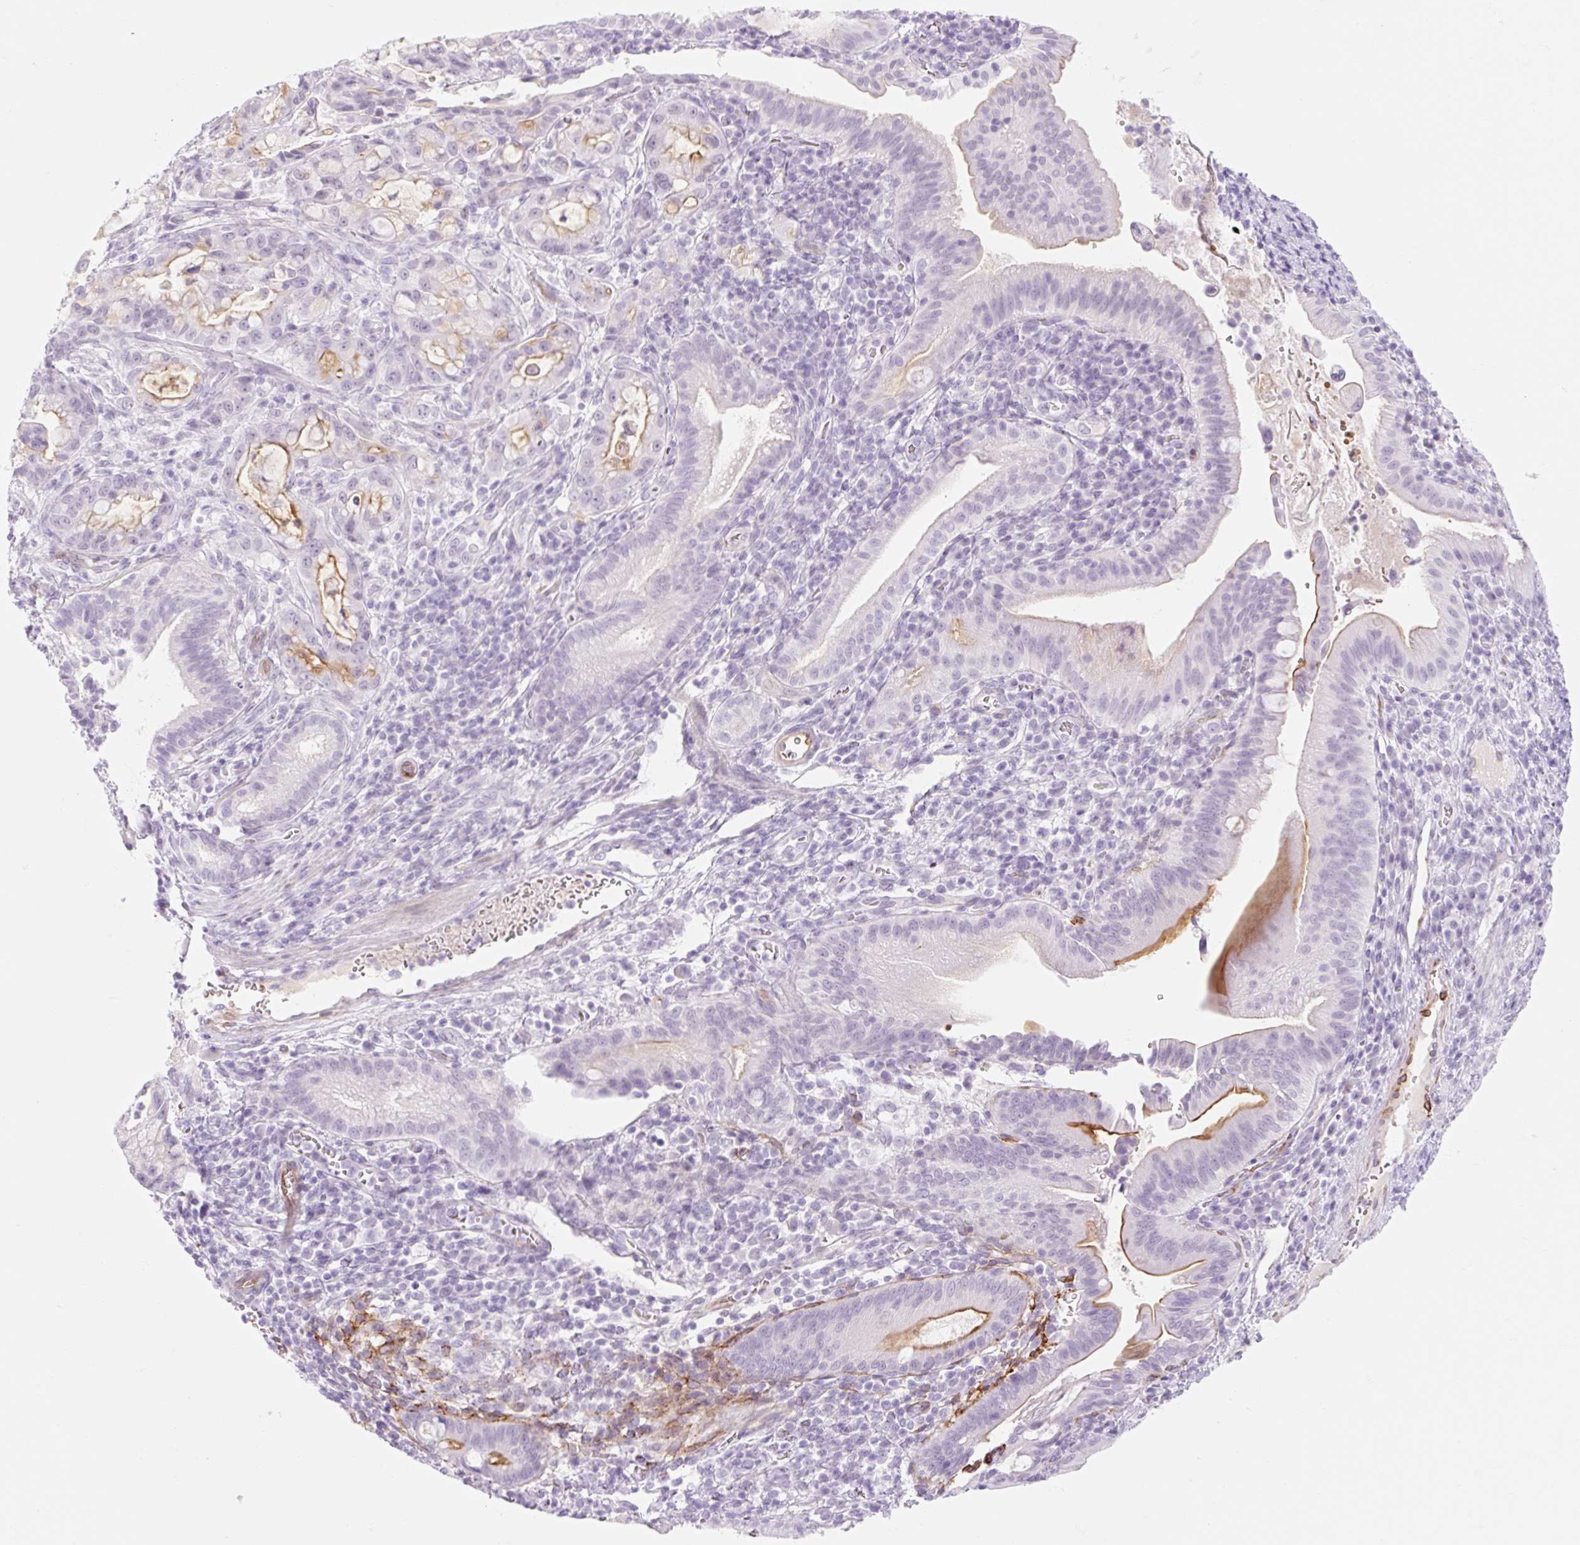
{"staining": {"intensity": "moderate", "quantity": "<25%", "location": "cytoplasmic/membranous"}, "tissue": "pancreatic cancer", "cell_type": "Tumor cells", "image_type": "cancer", "snomed": [{"axis": "morphology", "description": "Adenocarcinoma, NOS"}, {"axis": "topography", "description": "Pancreas"}], "caption": "This is a micrograph of immunohistochemistry staining of pancreatic cancer (adenocarcinoma), which shows moderate staining in the cytoplasmic/membranous of tumor cells.", "gene": "TAF1L", "patient": {"sex": "male", "age": 68}}